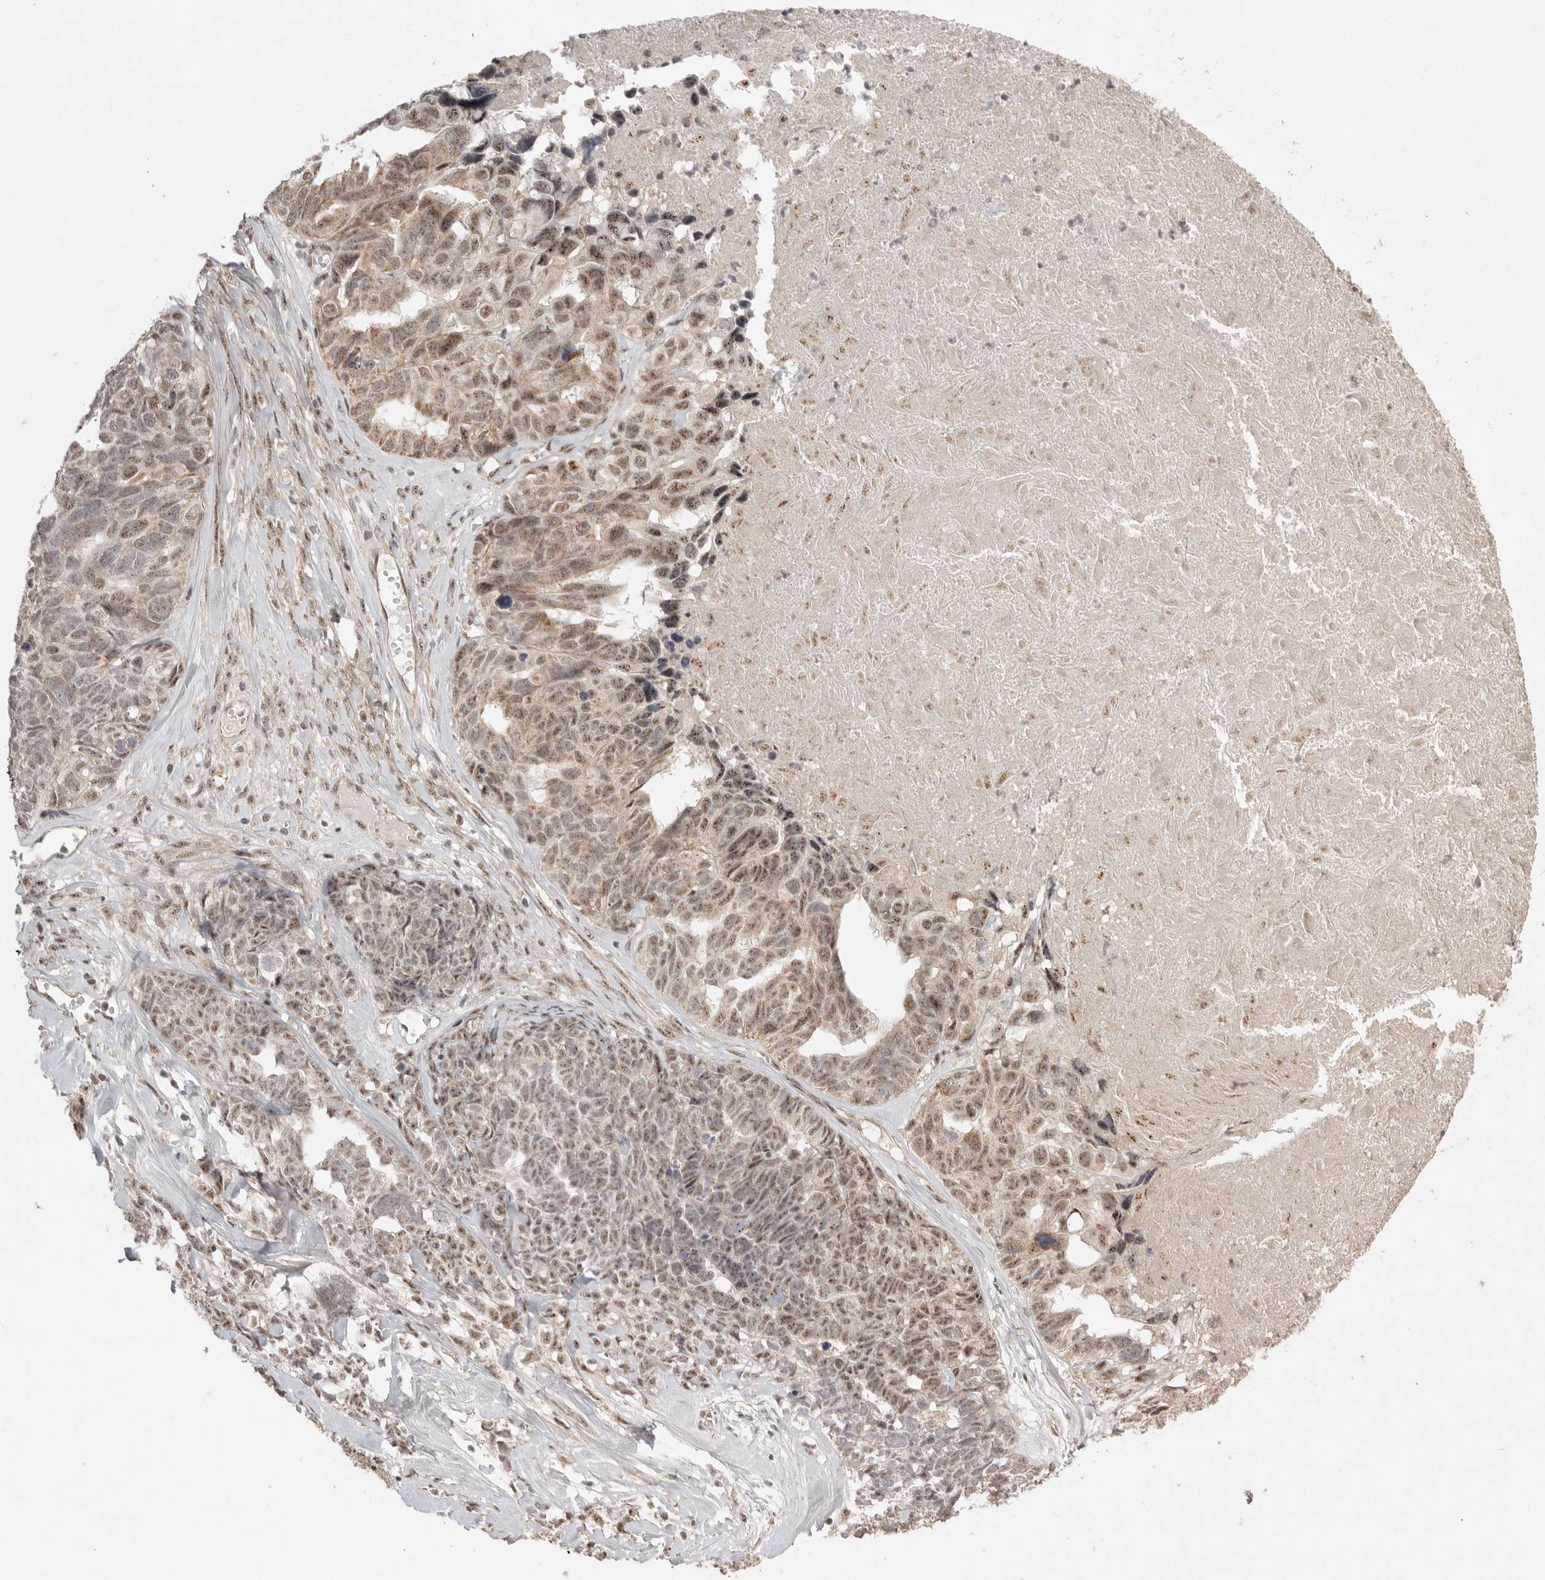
{"staining": {"intensity": "moderate", "quantity": ">75%", "location": "nuclear"}, "tissue": "ovarian cancer", "cell_type": "Tumor cells", "image_type": "cancer", "snomed": [{"axis": "morphology", "description": "Cystadenocarcinoma, serous, NOS"}, {"axis": "topography", "description": "Ovary"}], "caption": "A high-resolution histopathology image shows immunohistochemistry staining of ovarian cancer, which displays moderate nuclear staining in about >75% of tumor cells.", "gene": "POMP", "patient": {"sex": "female", "age": 79}}